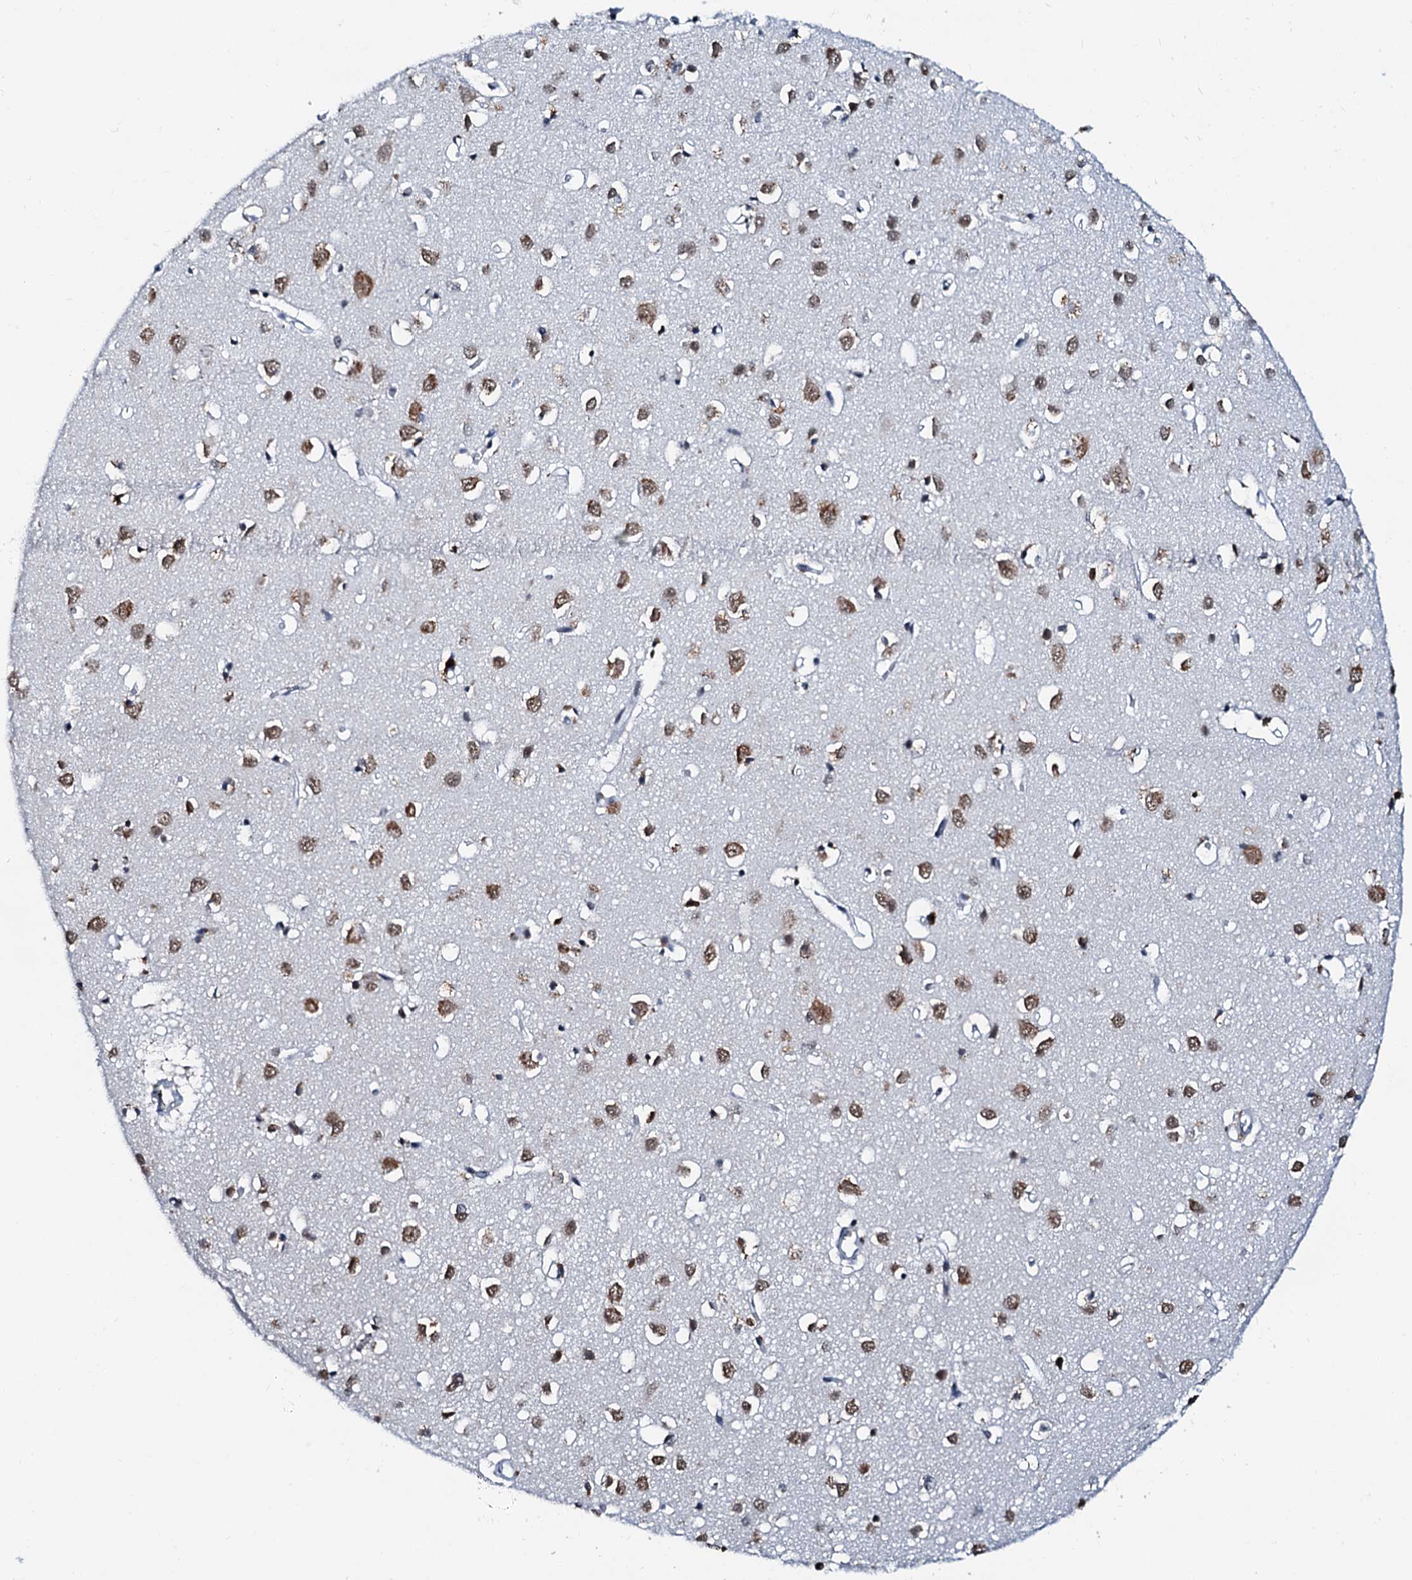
{"staining": {"intensity": "moderate", "quantity": "25%-75%", "location": "nuclear"}, "tissue": "cerebral cortex", "cell_type": "Endothelial cells", "image_type": "normal", "snomed": [{"axis": "morphology", "description": "Normal tissue, NOS"}, {"axis": "topography", "description": "Cerebral cortex"}], "caption": "Immunohistochemical staining of unremarkable cerebral cortex exhibits 25%-75% levels of moderate nuclear protein positivity in about 25%-75% of endothelial cells.", "gene": "SNRPD1", "patient": {"sex": "female", "age": 64}}